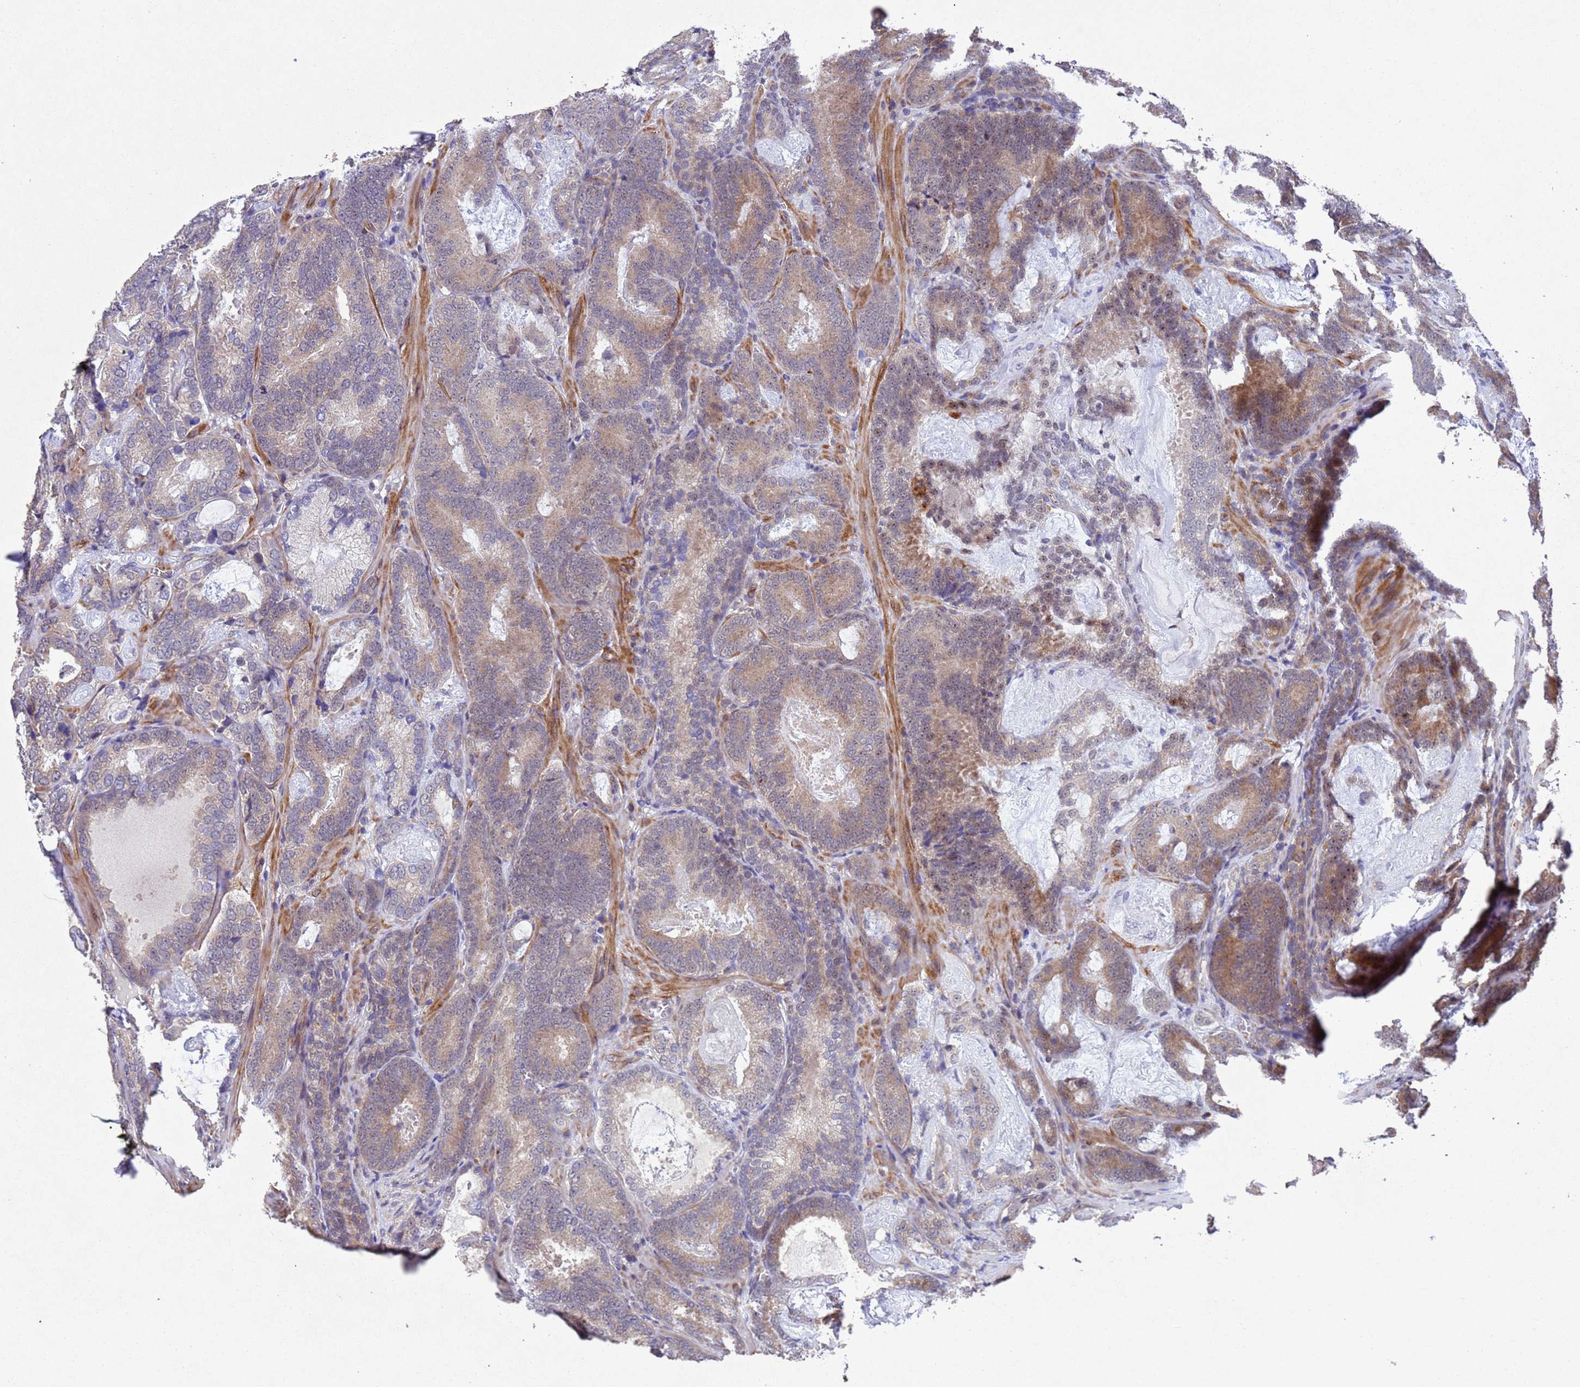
{"staining": {"intensity": "moderate", "quantity": ">75%", "location": "cytoplasmic/membranous"}, "tissue": "prostate cancer", "cell_type": "Tumor cells", "image_type": "cancer", "snomed": [{"axis": "morphology", "description": "Adenocarcinoma, Low grade"}, {"axis": "topography", "description": "Prostate"}], "caption": "This photomicrograph demonstrates immunohistochemistry (IHC) staining of low-grade adenocarcinoma (prostate), with medium moderate cytoplasmic/membranous staining in approximately >75% of tumor cells.", "gene": "TBK1", "patient": {"sex": "male", "age": 60}}